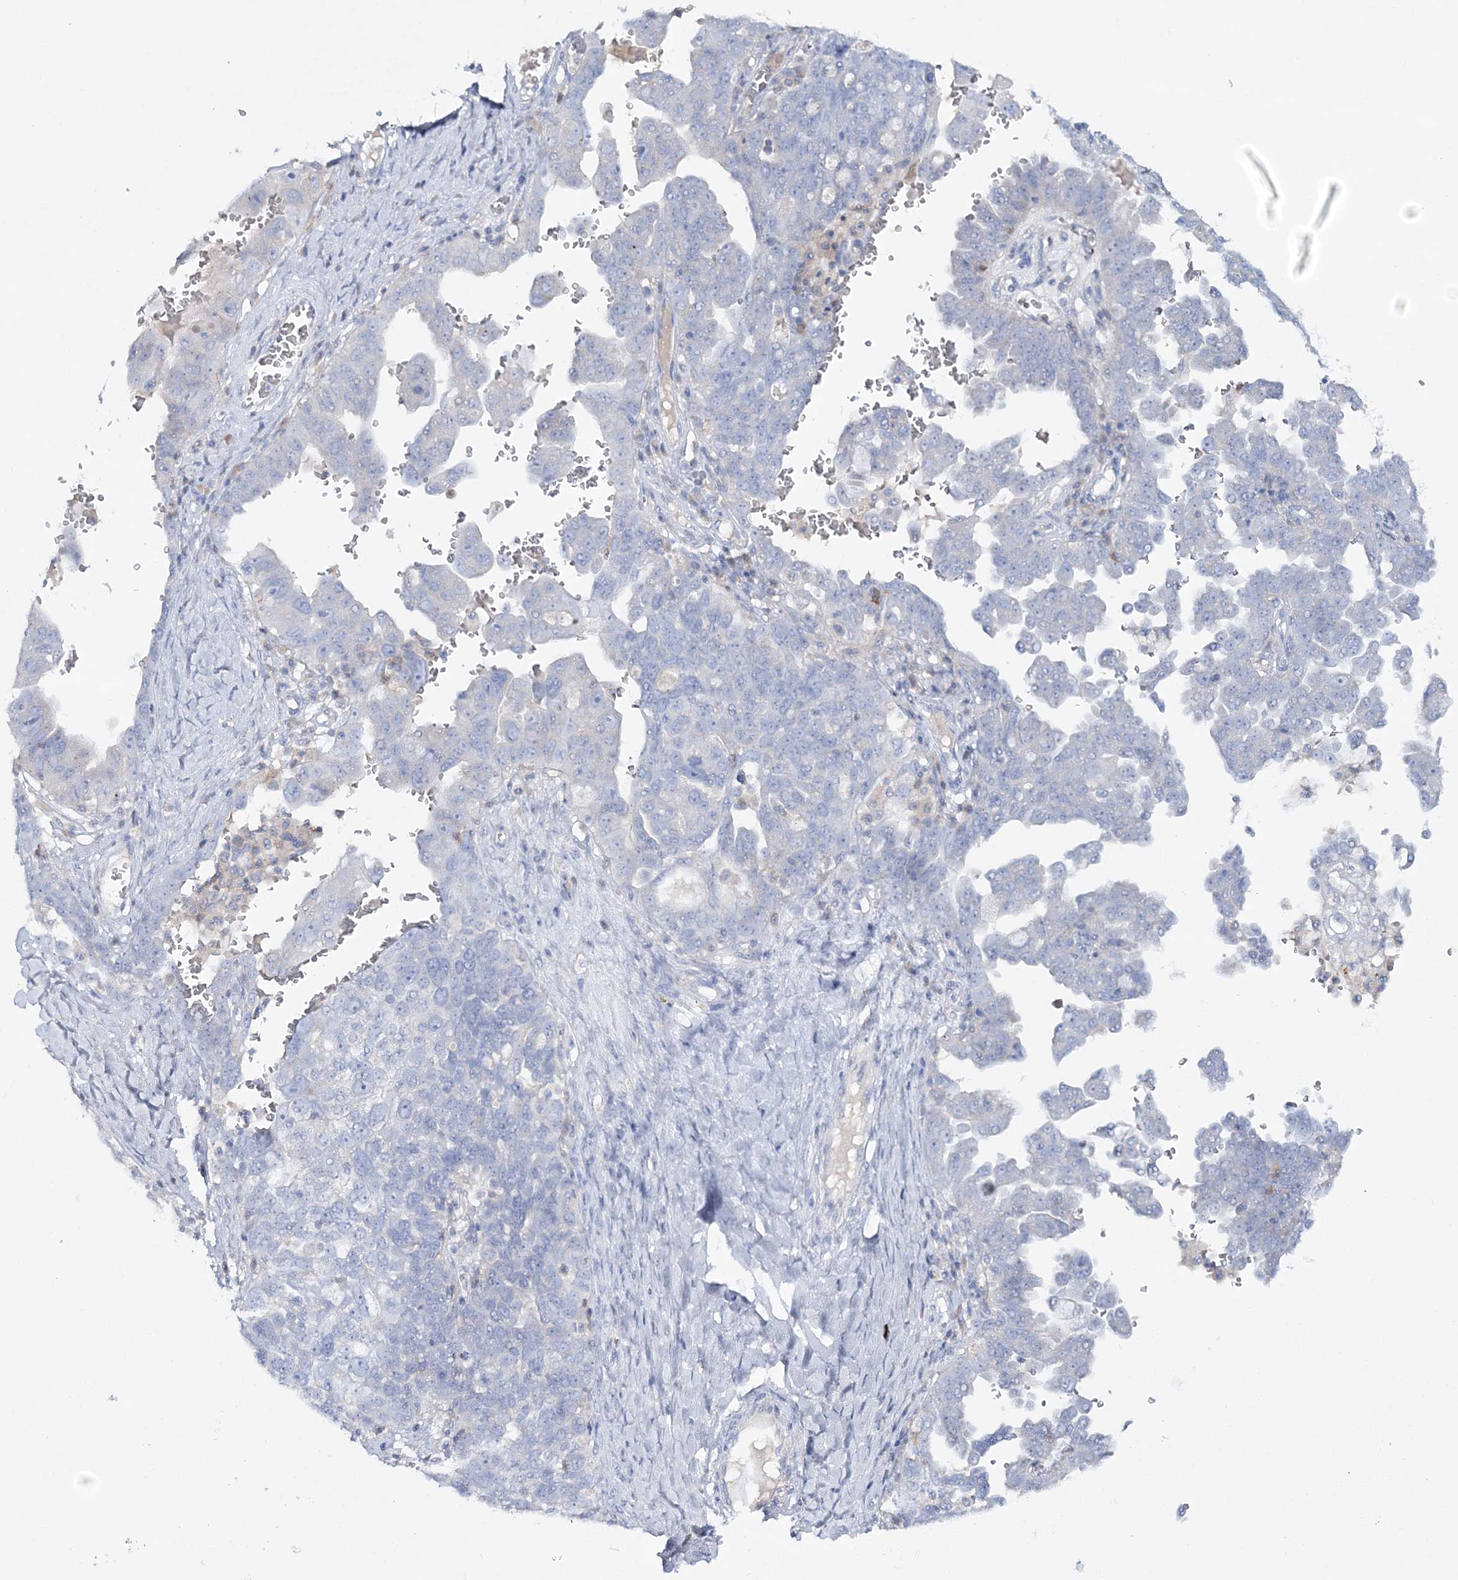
{"staining": {"intensity": "negative", "quantity": "none", "location": "none"}, "tissue": "ovarian cancer", "cell_type": "Tumor cells", "image_type": "cancer", "snomed": [{"axis": "morphology", "description": "Carcinoma, endometroid"}, {"axis": "topography", "description": "Ovary"}], "caption": "Immunohistochemical staining of ovarian endometroid carcinoma shows no significant staining in tumor cells.", "gene": "WDSUB1", "patient": {"sex": "female", "age": 62}}